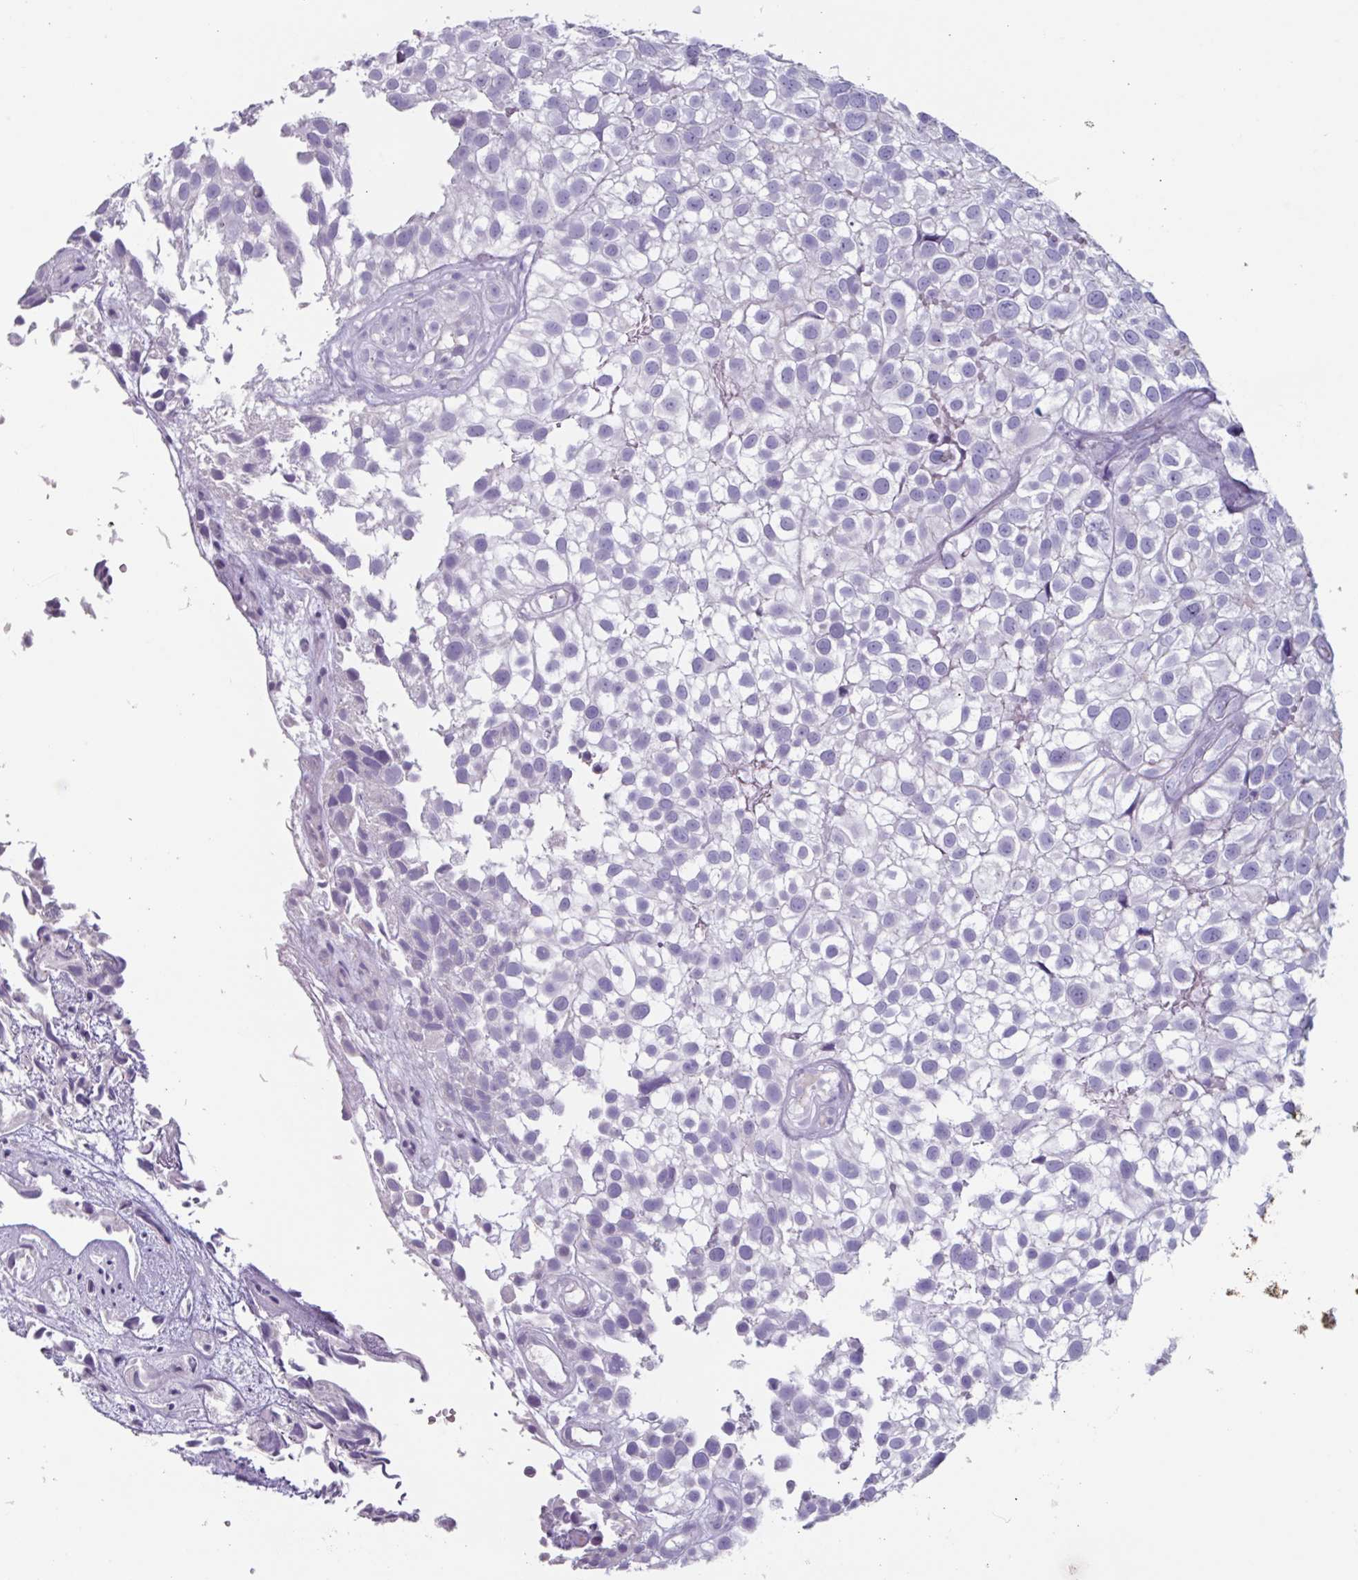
{"staining": {"intensity": "negative", "quantity": "none", "location": "none"}, "tissue": "urothelial cancer", "cell_type": "Tumor cells", "image_type": "cancer", "snomed": [{"axis": "morphology", "description": "Urothelial carcinoma, High grade"}, {"axis": "topography", "description": "Urinary bladder"}], "caption": "DAB (3,3'-diaminobenzidine) immunohistochemical staining of urothelial cancer displays no significant positivity in tumor cells.", "gene": "OR2T10", "patient": {"sex": "male", "age": 56}}